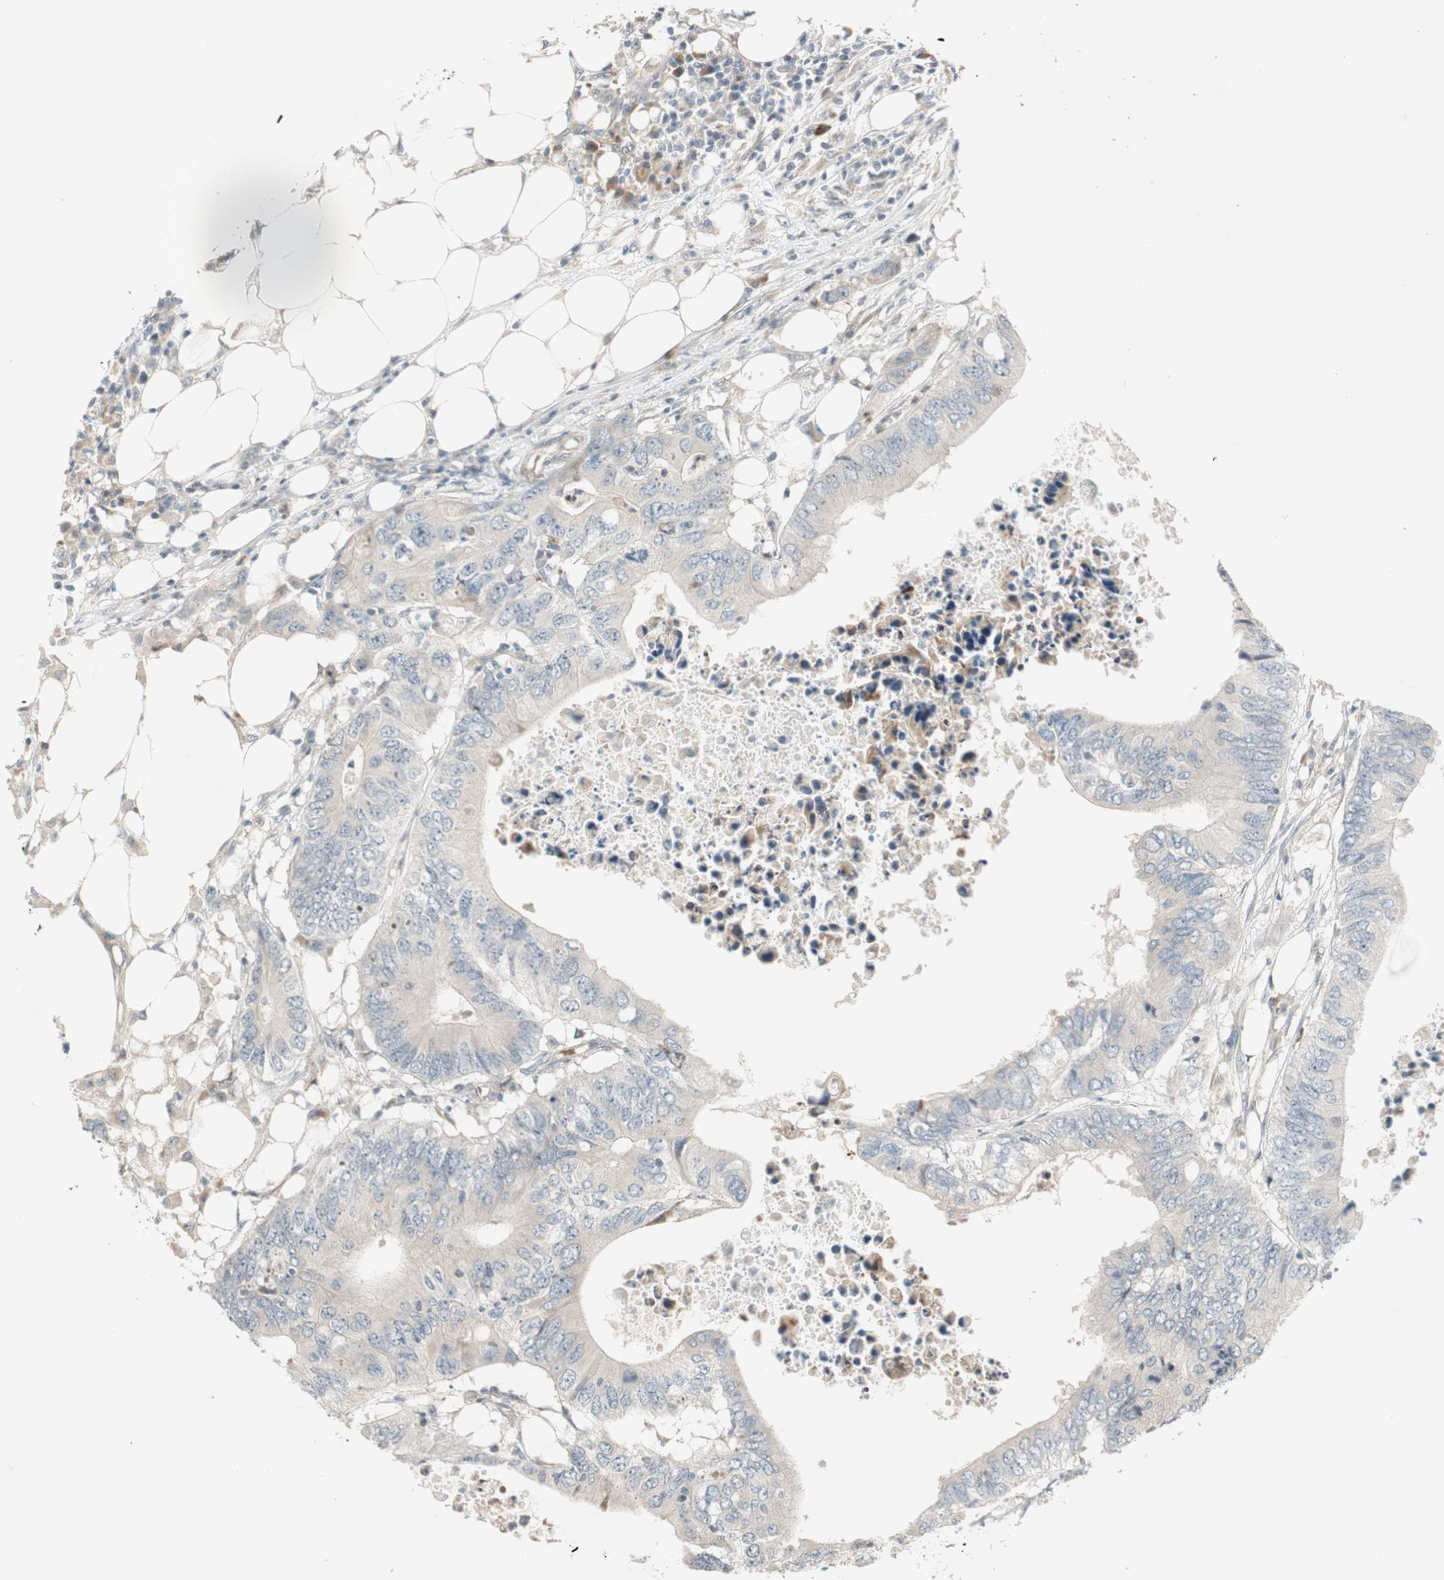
{"staining": {"intensity": "weak", "quantity": "25%-75%", "location": "cytoplasmic/membranous"}, "tissue": "colorectal cancer", "cell_type": "Tumor cells", "image_type": "cancer", "snomed": [{"axis": "morphology", "description": "Adenocarcinoma, NOS"}, {"axis": "topography", "description": "Colon"}], "caption": "This is an image of immunohistochemistry staining of colorectal adenocarcinoma, which shows weak expression in the cytoplasmic/membranous of tumor cells.", "gene": "CGRRF1", "patient": {"sex": "male", "age": 71}}